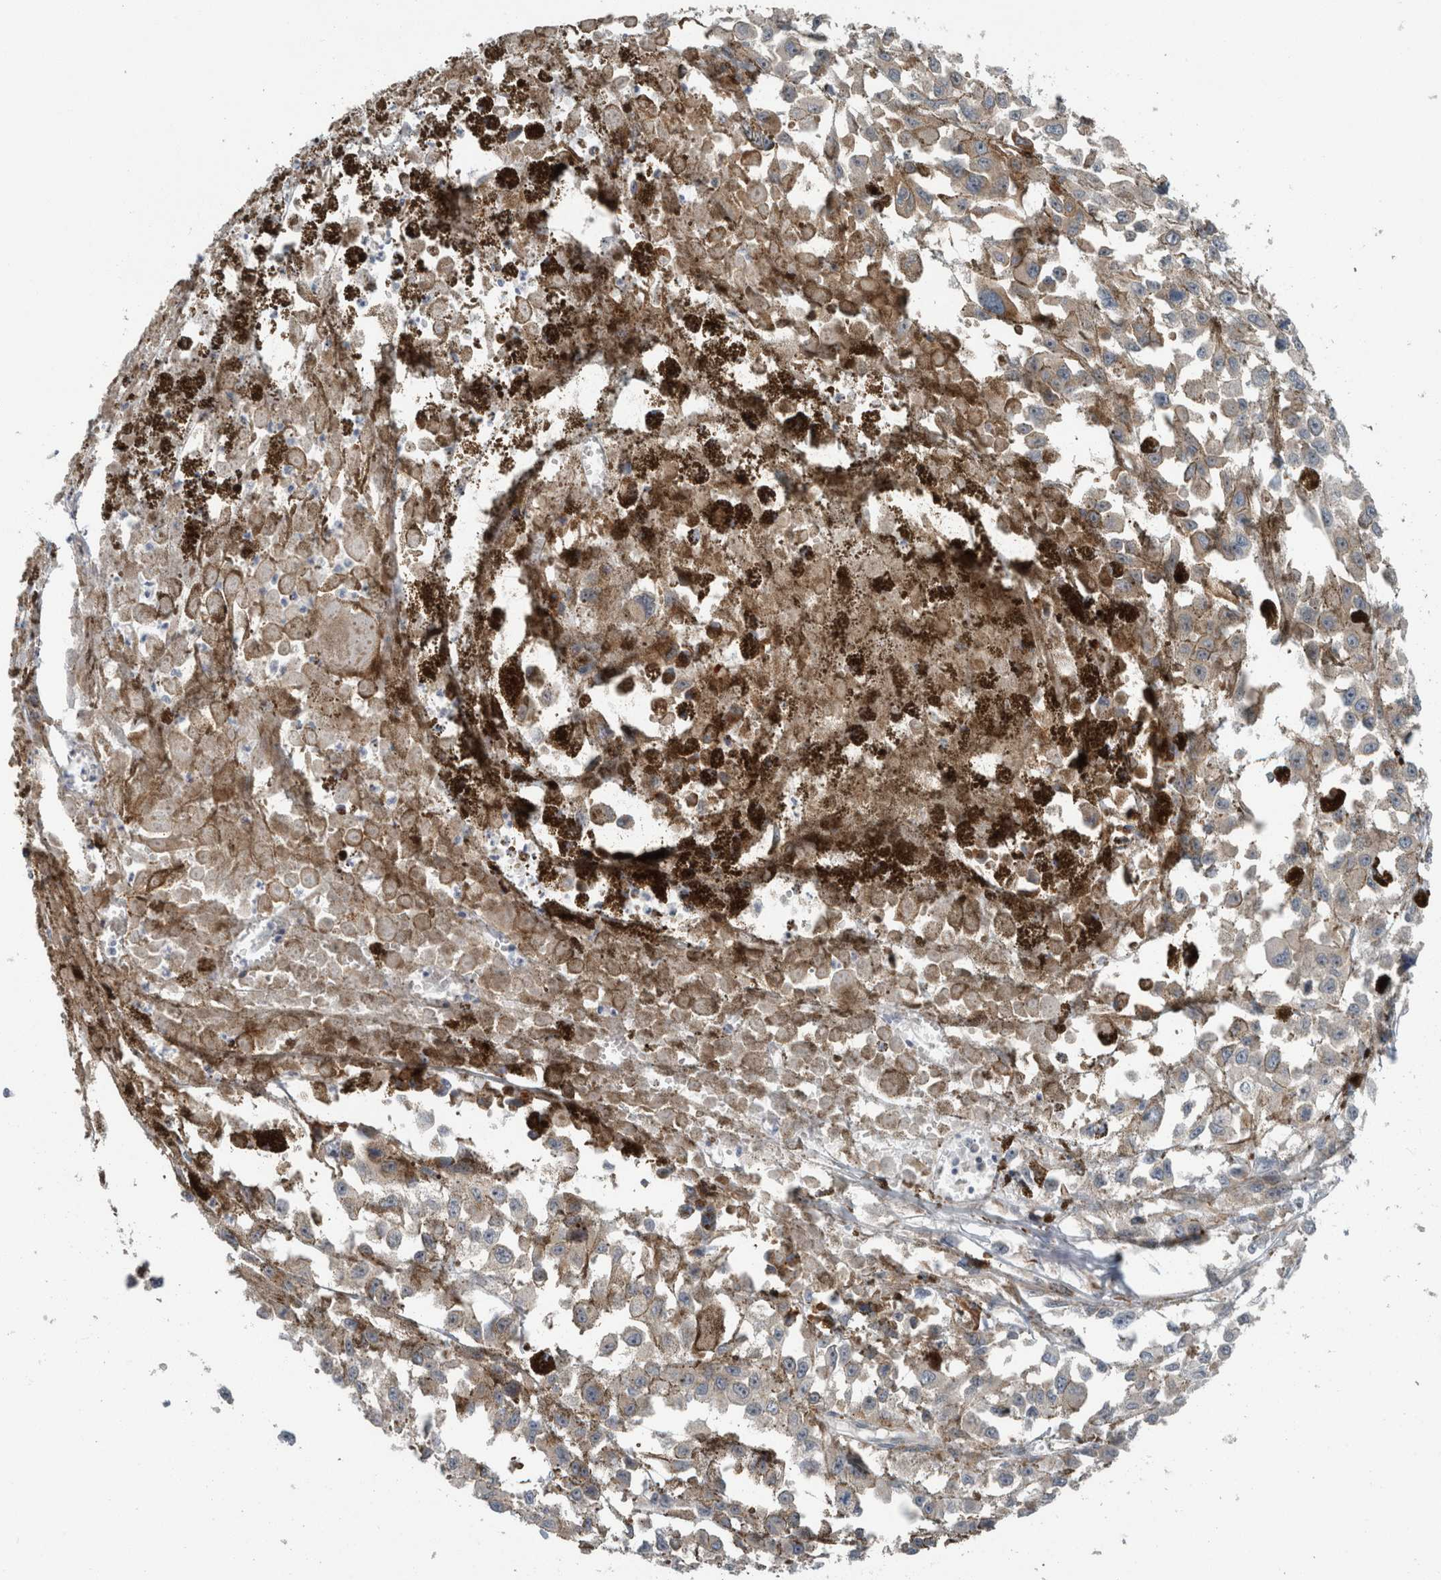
{"staining": {"intensity": "negative", "quantity": "none", "location": "none"}, "tissue": "melanoma", "cell_type": "Tumor cells", "image_type": "cancer", "snomed": [{"axis": "morphology", "description": "Malignant melanoma, Metastatic site"}, {"axis": "topography", "description": "Lymph node"}], "caption": "Melanoma was stained to show a protein in brown. There is no significant expression in tumor cells. (Immunohistochemistry, brightfield microscopy, high magnification).", "gene": "USP25", "patient": {"sex": "male", "age": 59}}